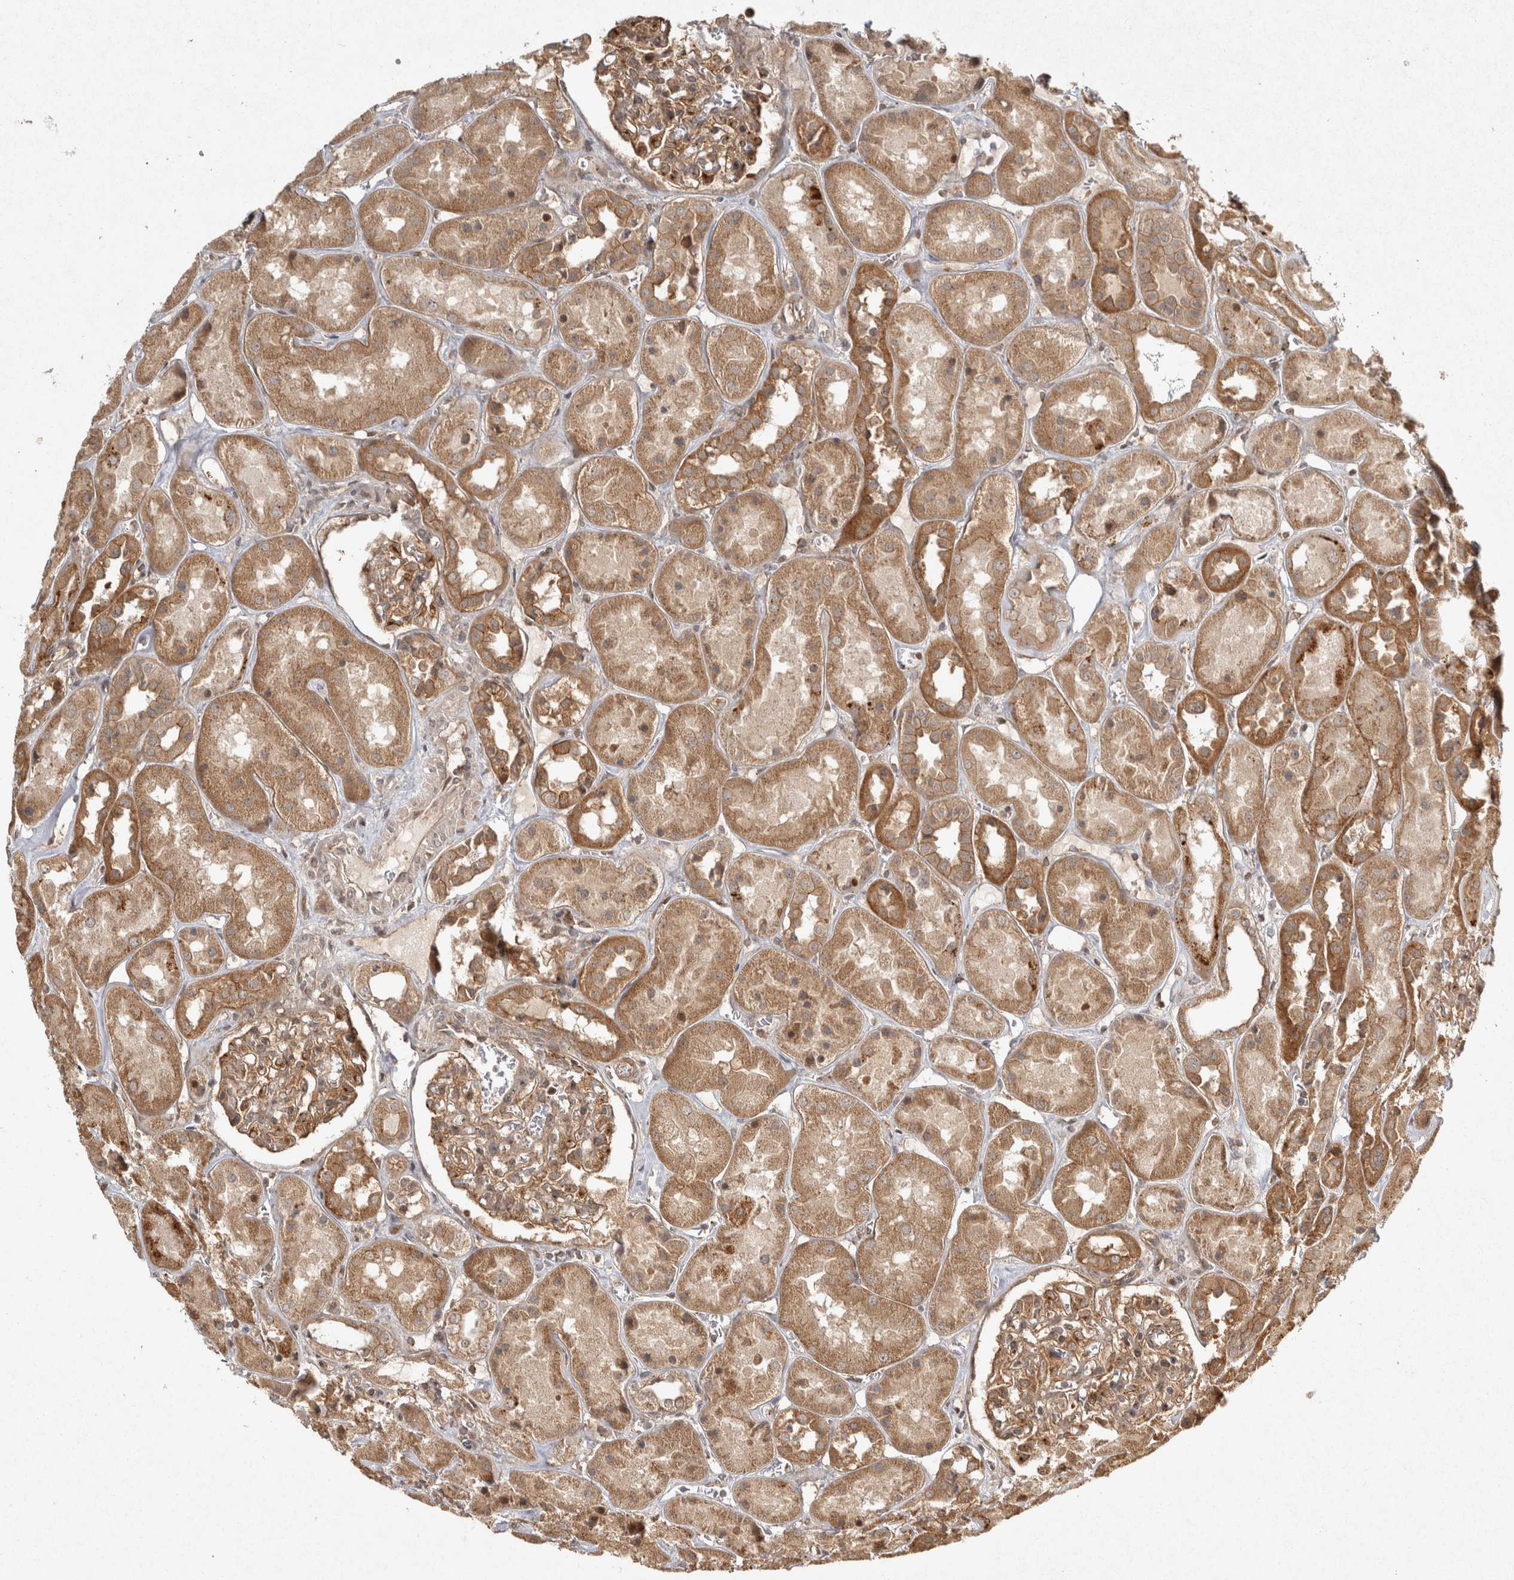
{"staining": {"intensity": "moderate", "quantity": ">75%", "location": "cytoplasmic/membranous"}, "tissue": "kidney", "cell_type": "Cells in glomeruli", "image_type": "normal", "snomed": [{"axis": "morphology", "description": "Normal tissue, NOS"}, {"axis": "topography", "description": "Kidney"}], "caption": "Approximately >75% of cells in glomeruli in normal human kidney display moderate cytoplasmic/membranous protein positivity as visualized by brown immunohistochemical staining.", "gene": "CAMSAP2", "patient": {"sex": "male", "age": 70}}